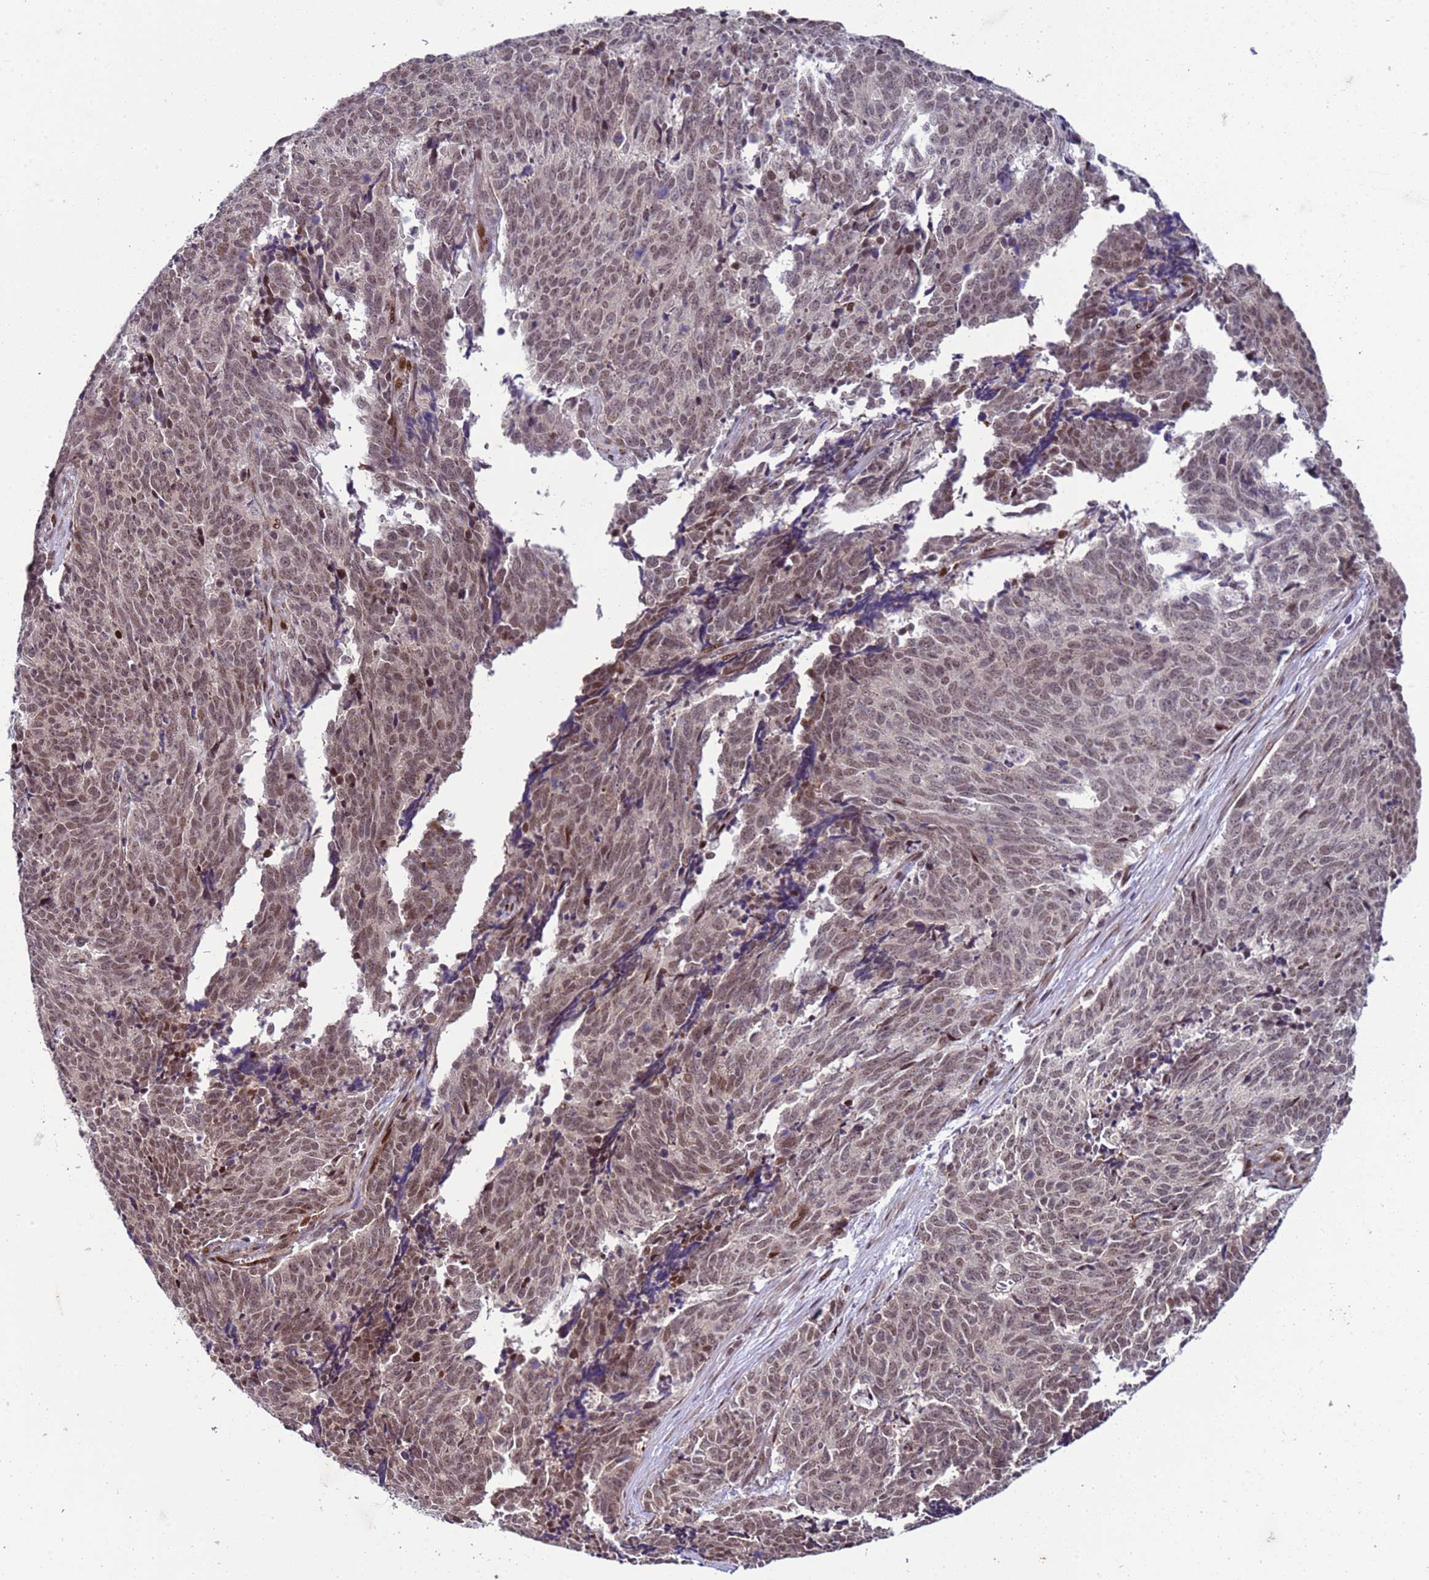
{"staining": {"intensity": "moderate", "quantity": ">75%", "location": "nuclear"}, "tissue": "cervical cancer", "cell_type": "Tumor cells", "image_type": "cancer", "snomed": [{"axis": "morphology", "description": "Squamous cell carcinoma, NOS"}, {"axis": "topography", "description": "Cervix"}], "caption": "Tumor cells display medium levels of moderate nuclear staining in about >75% of cells in human cervical squamous cell carcinoma.", "gene": "SHC3", "patient": {"sex": "female", "age": 29}}